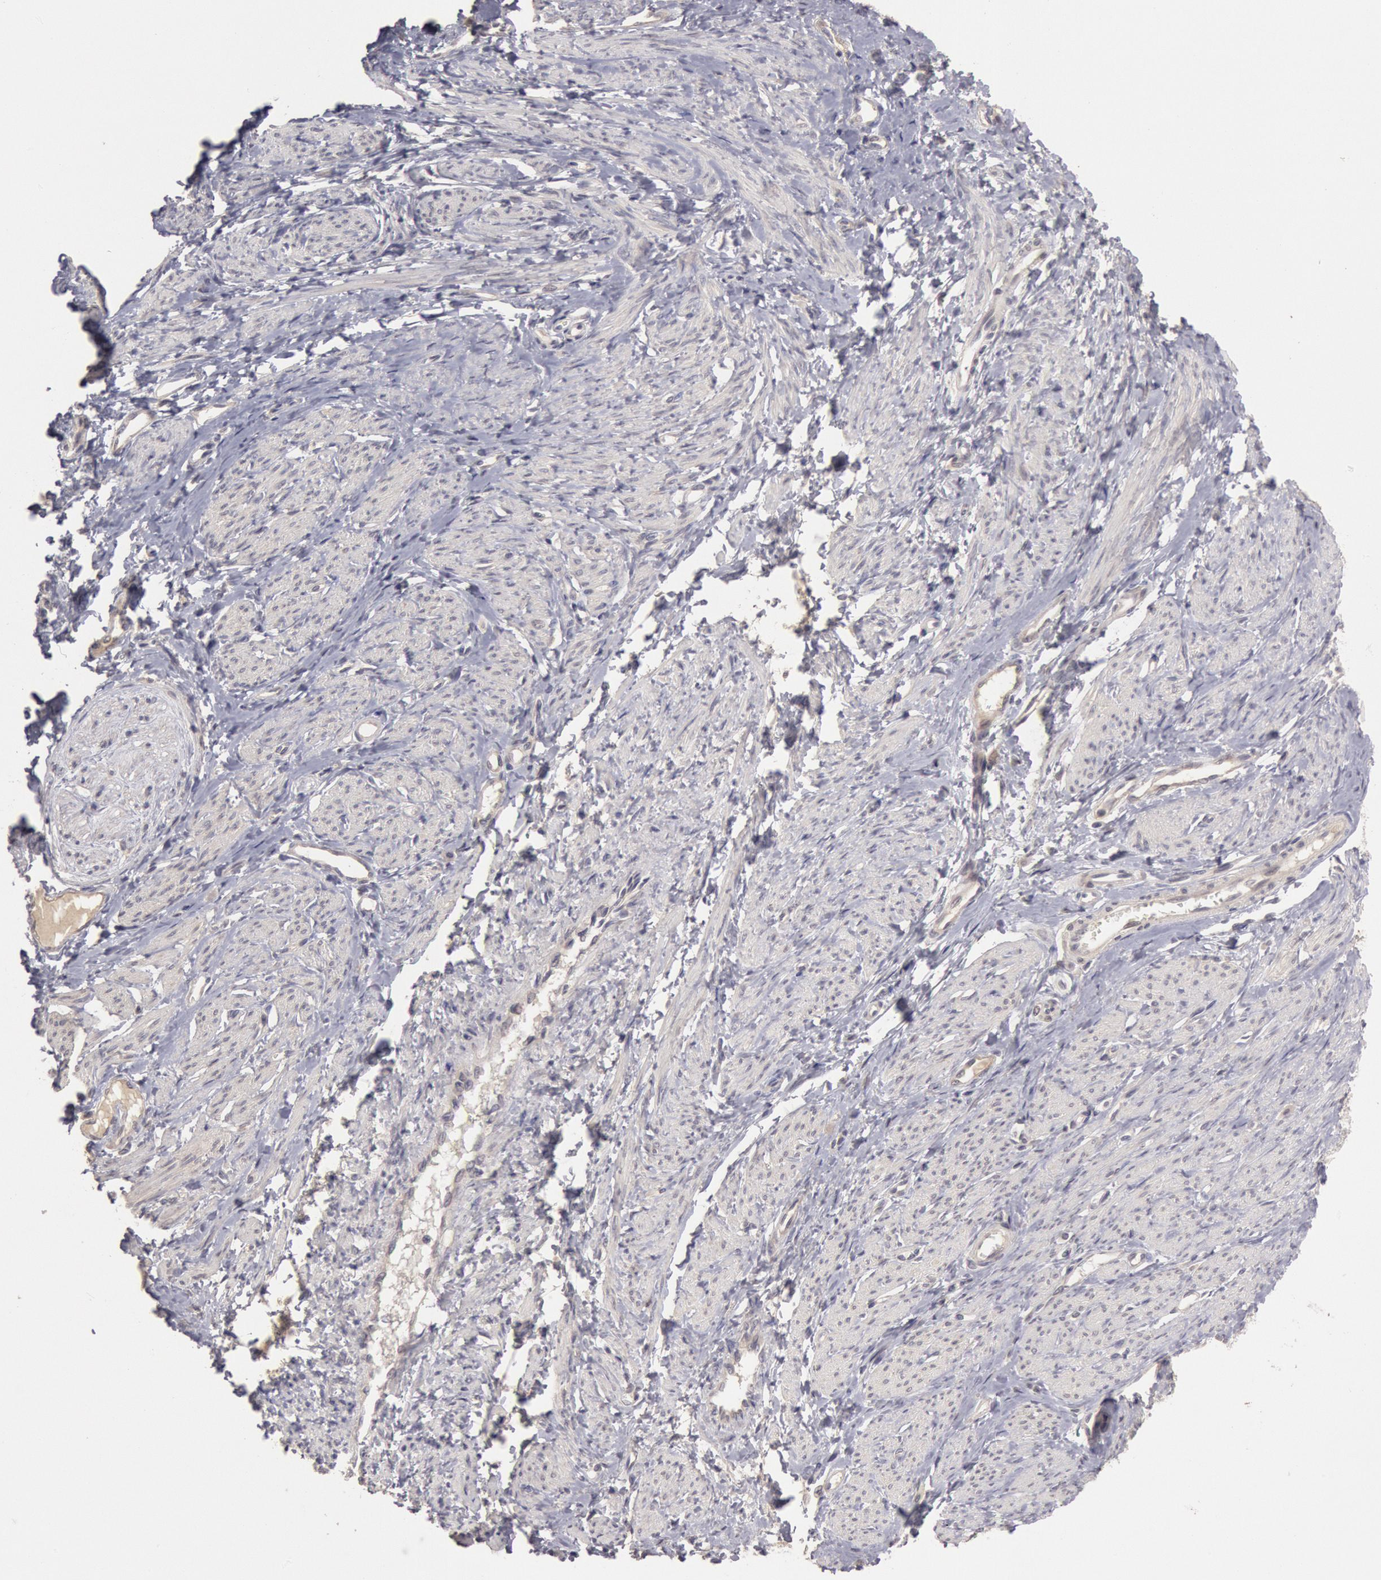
{"staining": {"intensity": "negative", "quantity": "none", "location": "none"}, "tissue": "smooth muscle", "cell_type": "Smooth muscle cells", "image_type": "normal", "snomed": [{"axis": "morphology", "description": "Normal tissue, NOS"}, {"axis": "topography", "description": "Smooth muscle"}, {"axis": "topography", "description": "Uterus"}], "caption": "Immunohistochemistry (IHC) photomicrograph of benign smooth muscle: smooth muscle stained with DAB exhibits no significant protein positivity in smooth muscle cells. (Brightfield microscopy of DAB (3,3'-diaminobenzidine) immunohistochemistry (IHC) at high magnification).", "gene": "ZFP36L1", "patient": {"sex": "female", "age": 39}}